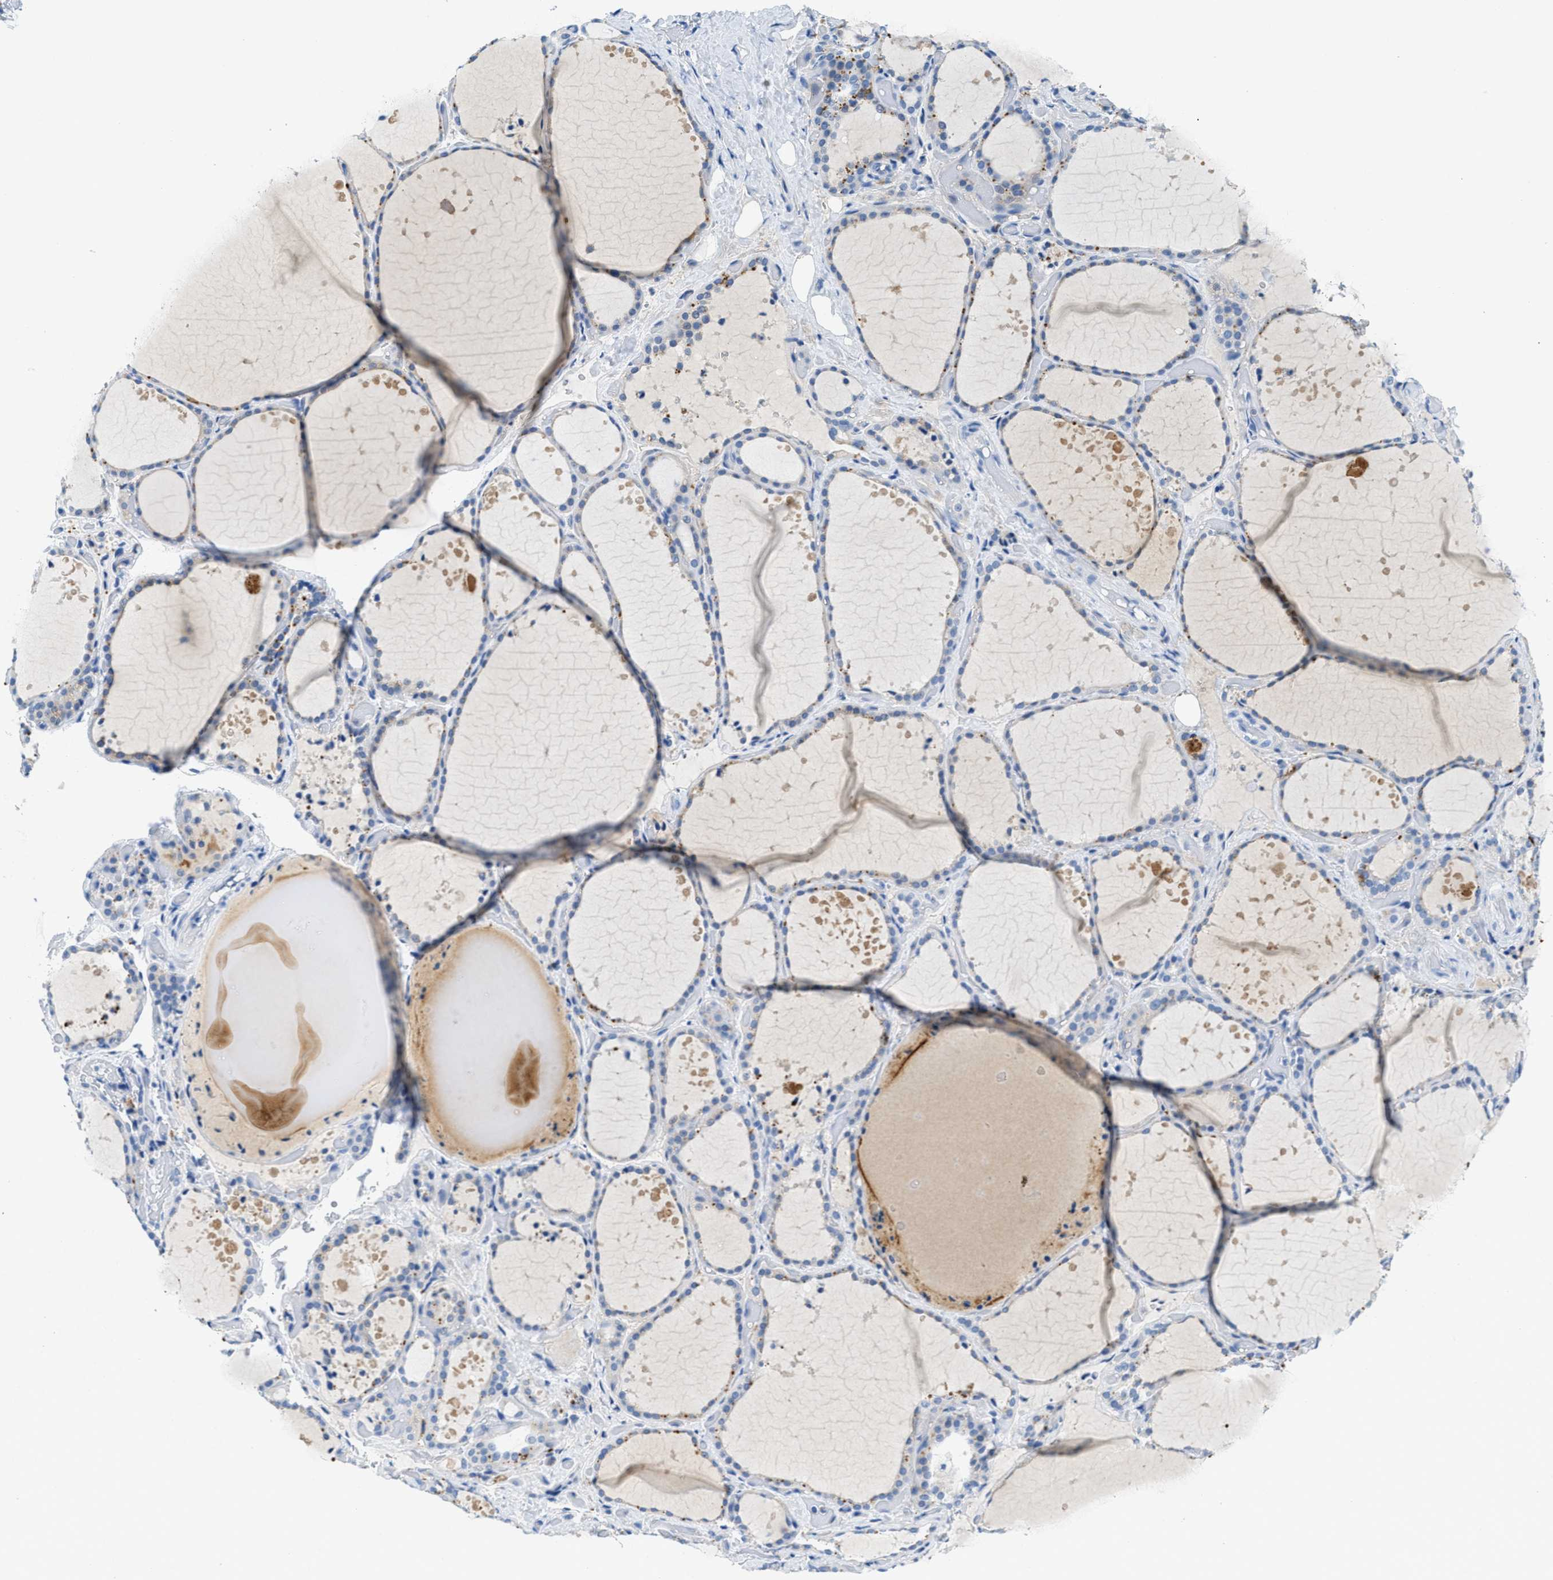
{"staining": {"intensity": "weak", "quantity": "<25%", "location": "cytoplasmic/membranous"}, "tissue": "thyroid gland", "cell_type": "Glandular cells", "image_type": "normal", "snomed": [{"axis": "morphology", "description": "Normal tissue, NOS"}, {"axis": "topography", "description": "Thyroid gland"}], "caption": "Immunohistochemistry of normal human thyroid gland demonstrates no expression in glandular cells. (Immunohistochemistry, brightfield microscopy, high magnification).", "gene": "CD226", "patient": {"sex": "female", "age": 44}}